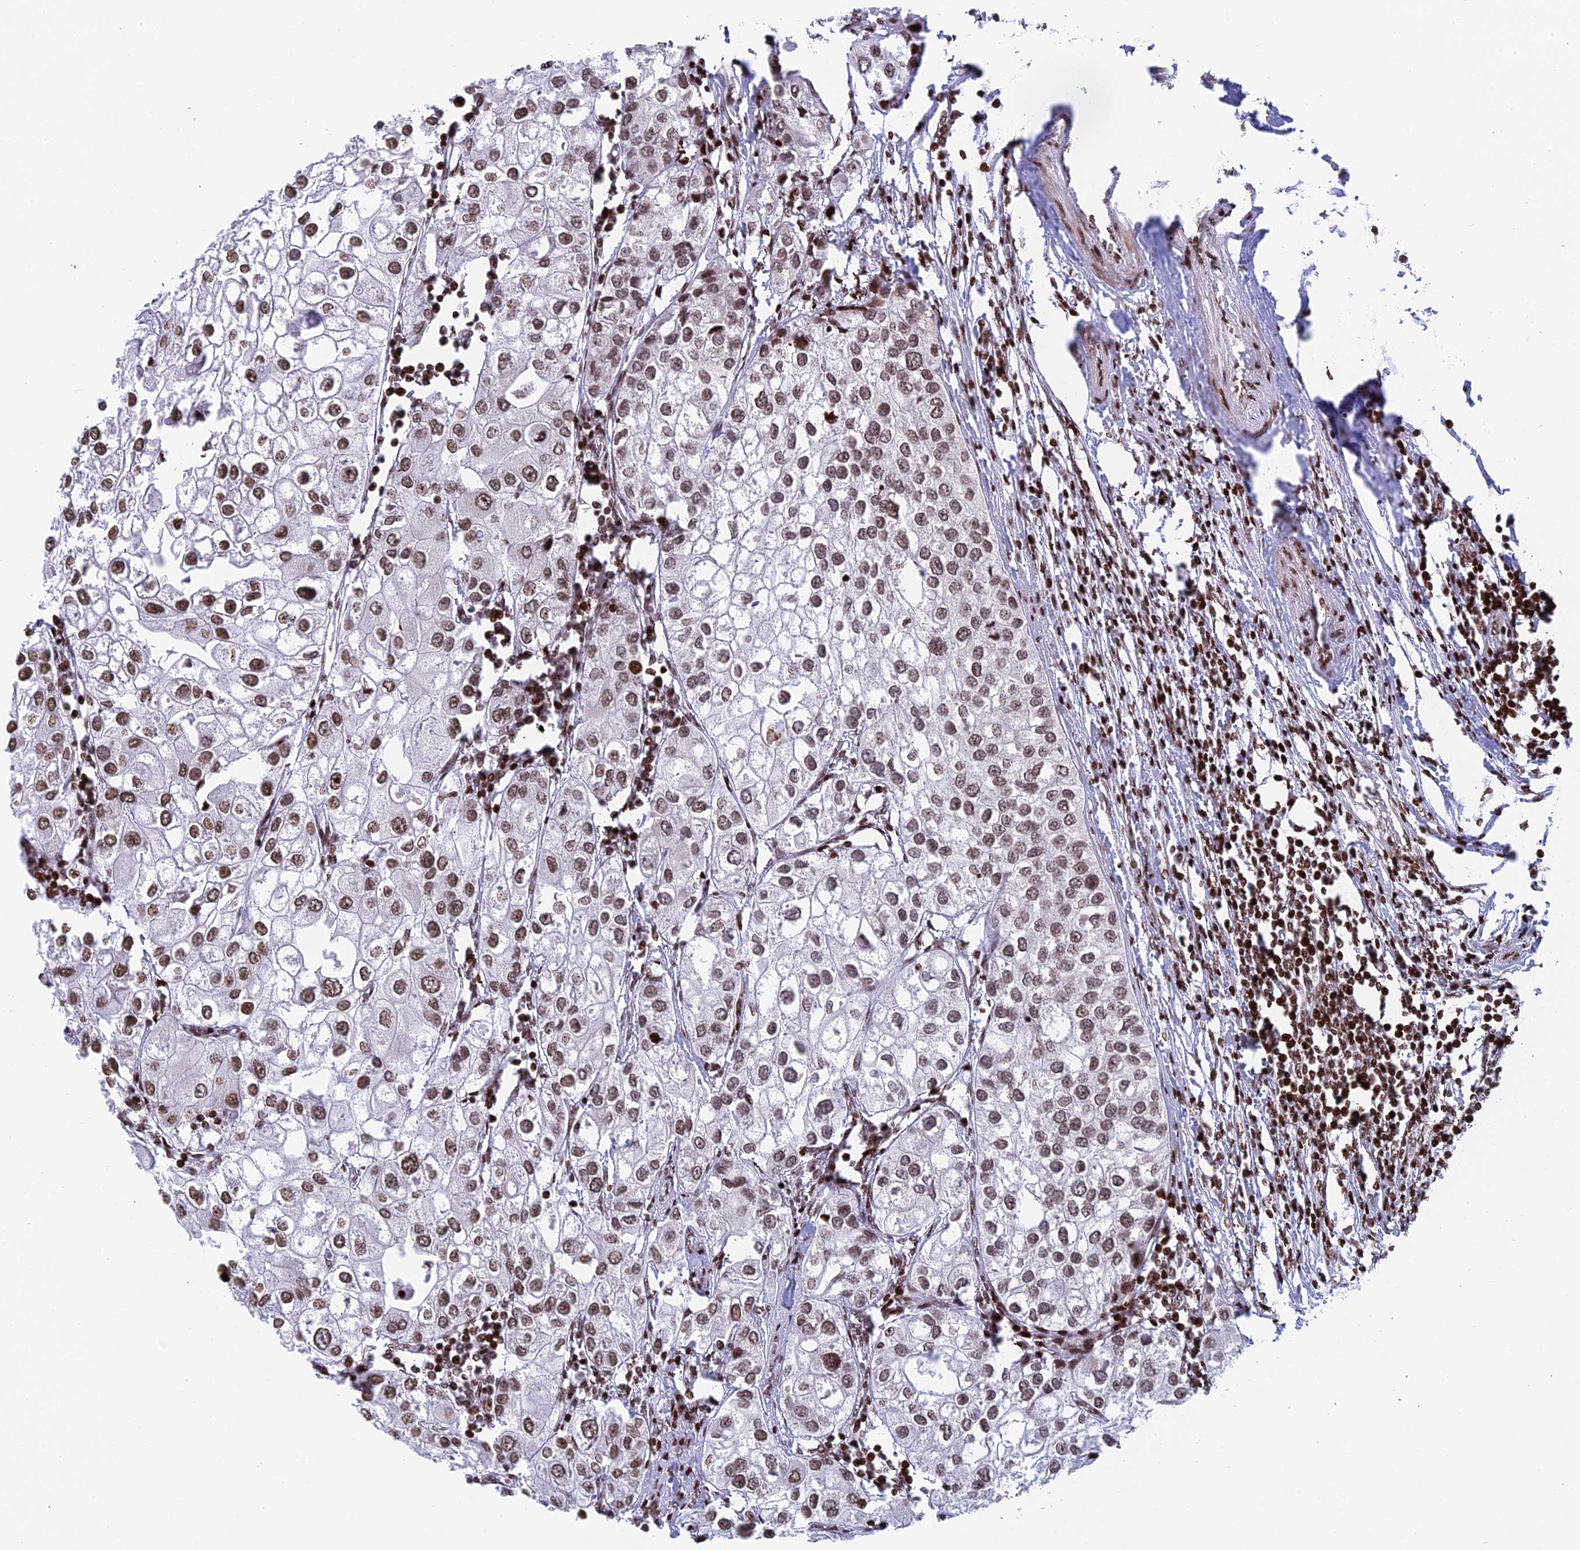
{"staining": {"intensity": "moderate", "quantity": ">75%", "location": "nuclear"}, "tissue": "urothelial cancer", "cell_type": "Tumor cells", "image_type": "cancer", "snomed": [{"axis": "morphology", "description": "Urothelial carcinoma, High grade"}, {"axis": "topography", "description": "Urinary bladder"}], "caption": "A medium amount of moderate nuclear staining is appreciated in about >75% of tumor cells in urothelial cancer tissue.", "gene": "RPAP1", "patient": {"sex": "male", "age": 64}}